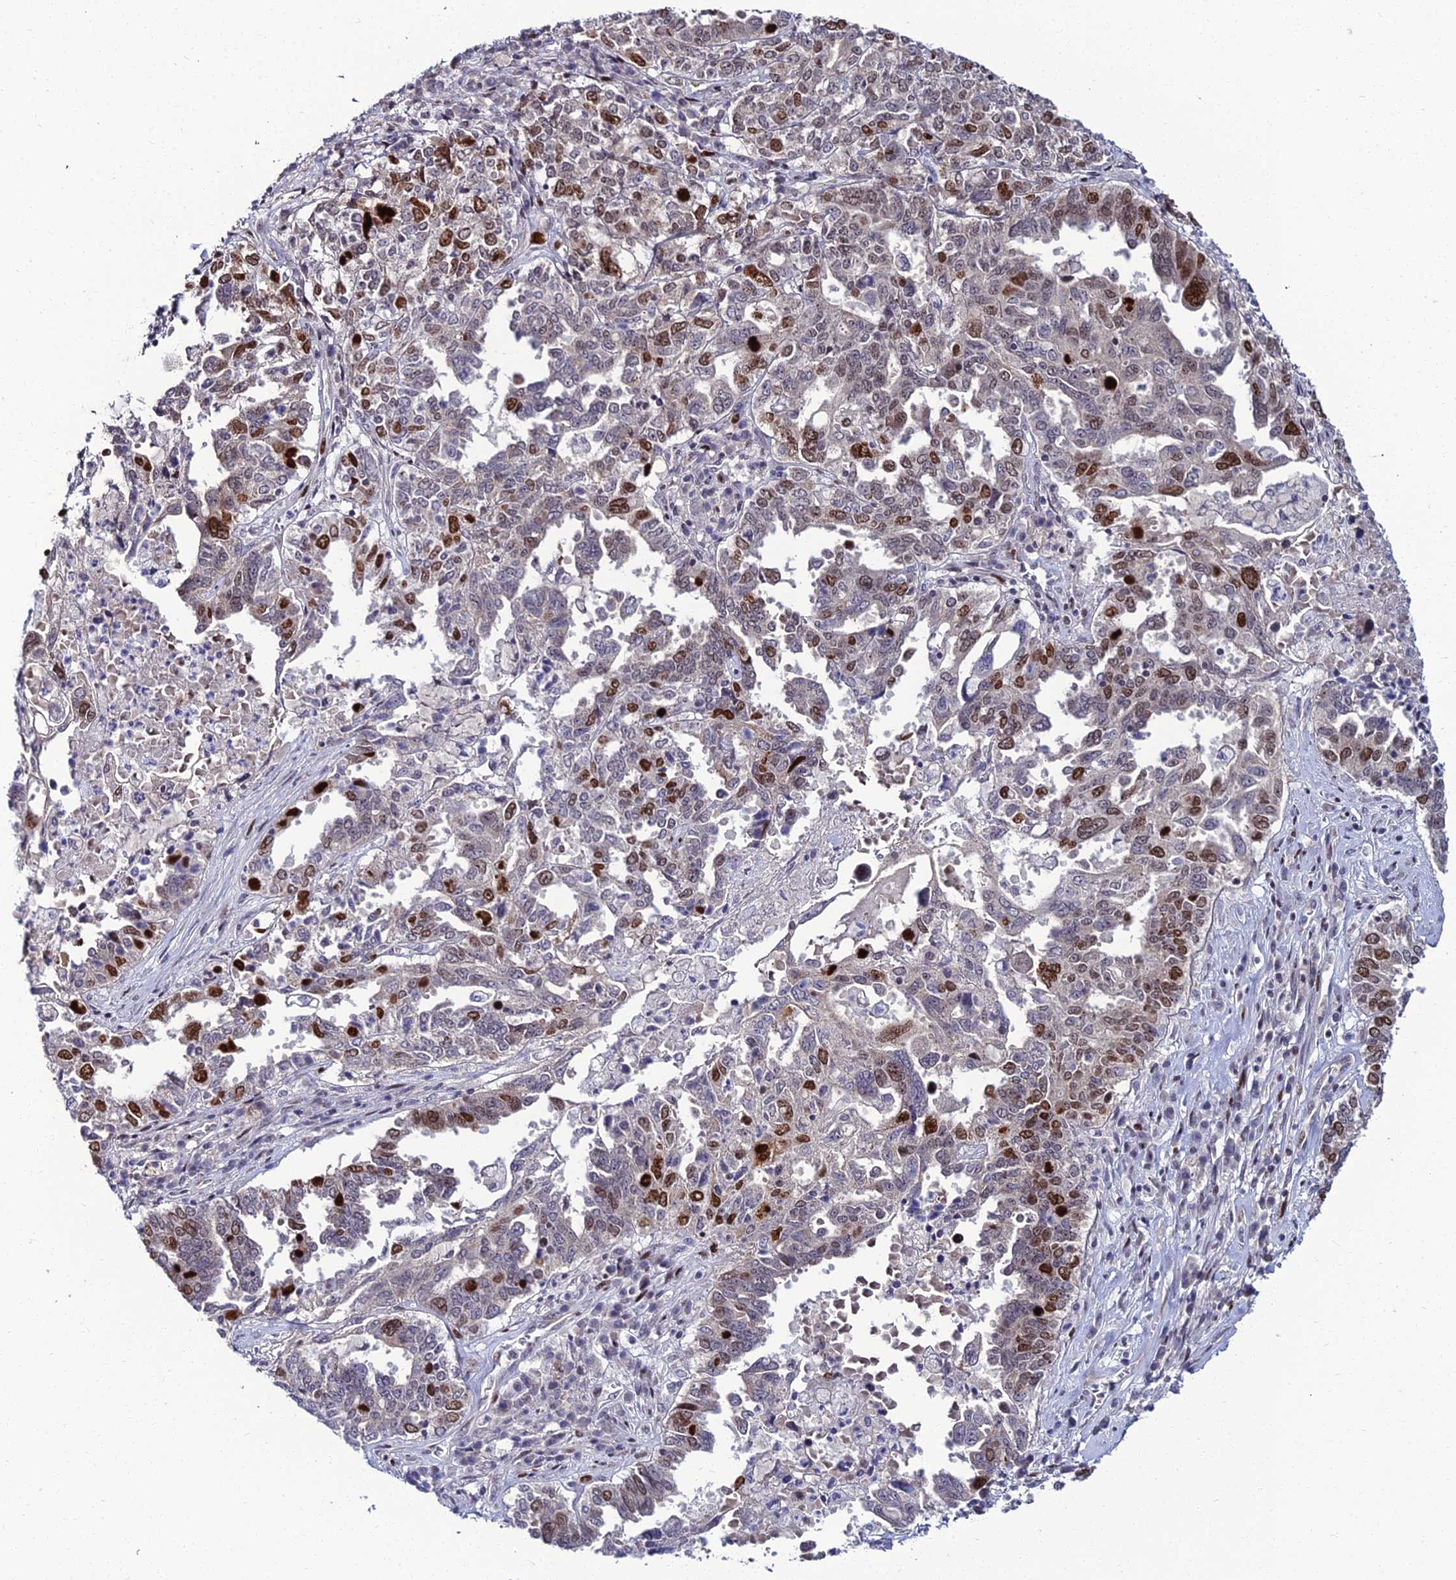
{"staining": {"intensity": "strong", "quantity": "<25%", "location": "nuclear"}, "tissue": "ovarian cancer", "cell_type": "Tumor cells", "image_type": "cancer", "snomed": [{"axis": "morphology", "description": "Carcinoma, endometroid"}, {"axis": "topography", "description": "Ovary"}], "caption": "Ovarian endometroid carcinoma was stained to show a protein in brown. There is medium levels of strong nuclear staining in about <25% of tumor cells.", "gene": "TAF9B", "patient": {"sex": "female", "age": 62}}